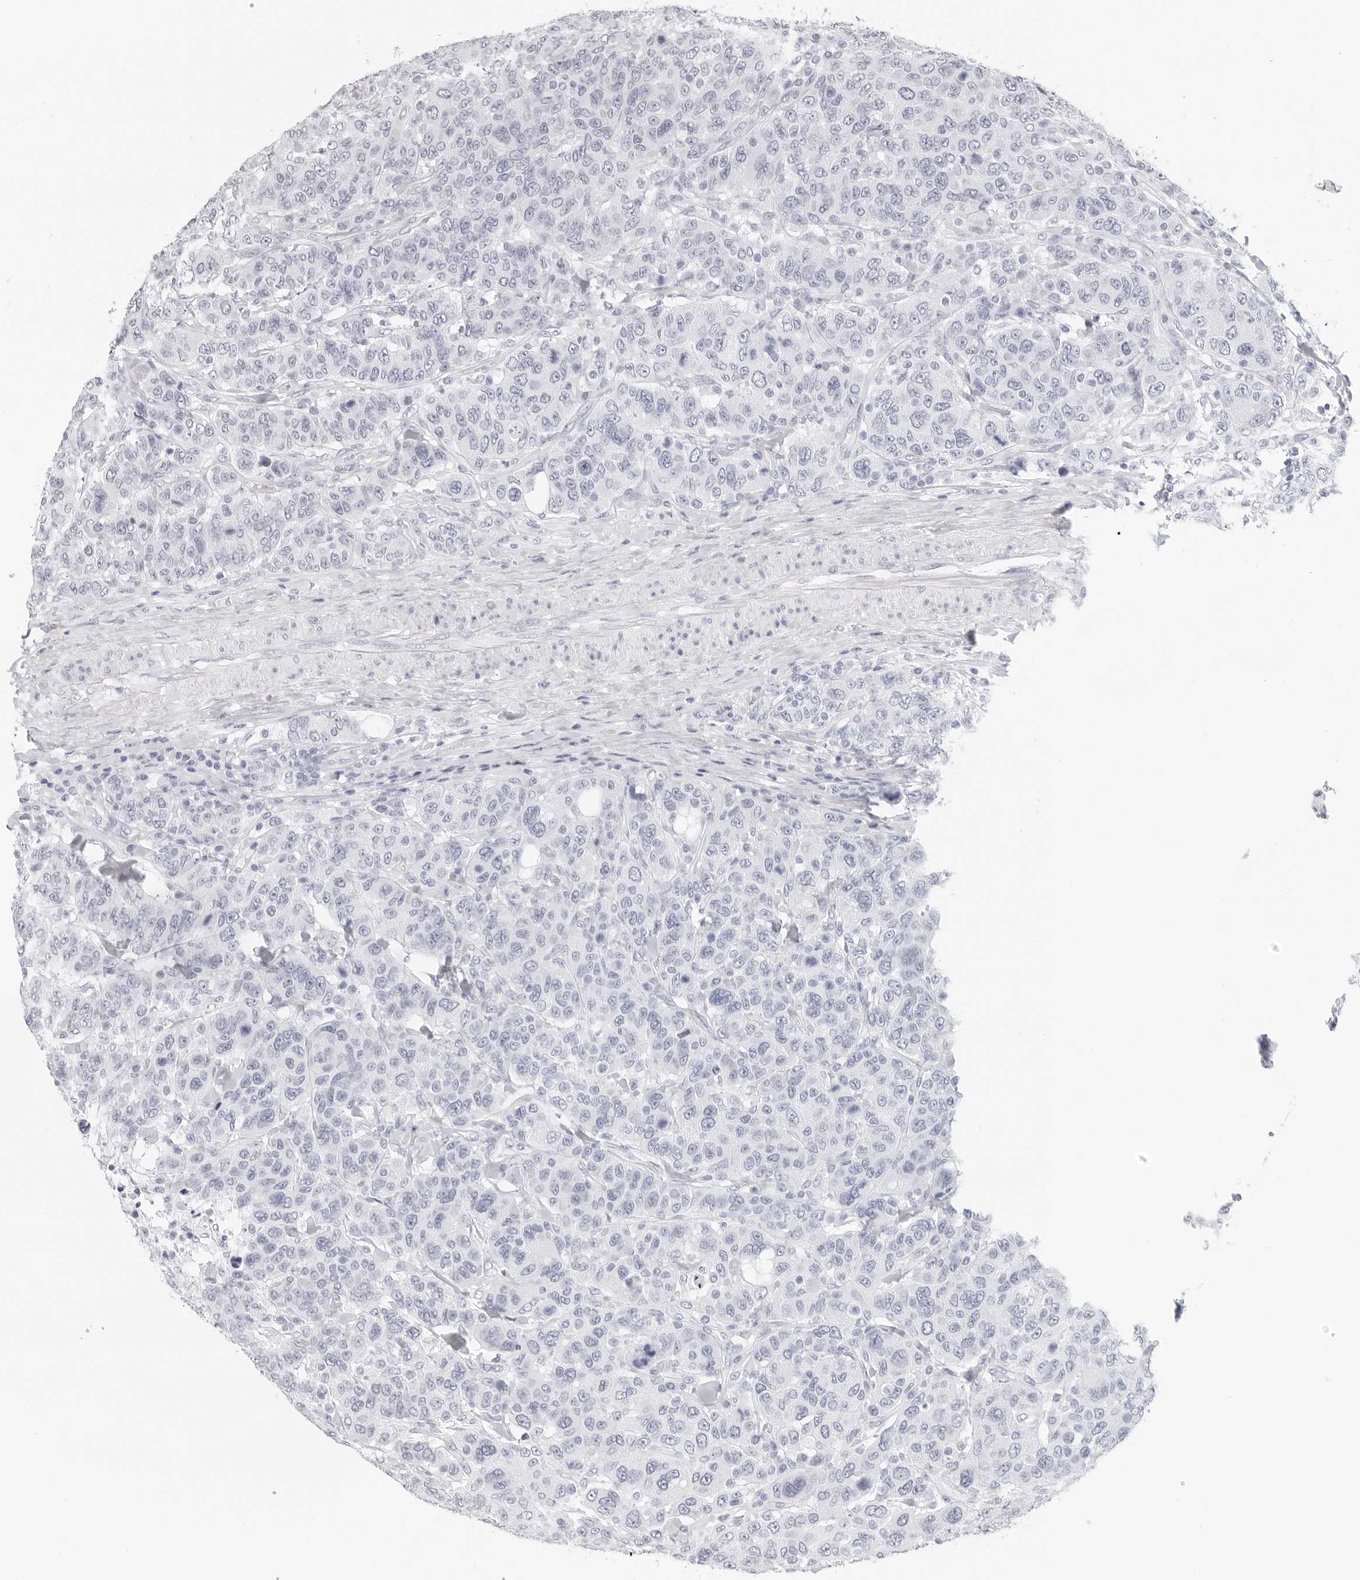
{"staining": {"intensity": "negative", "quantity": "none", "location": "none"}, "tissue": "breast cancer", "cell_type": "Tumor cells", "image_type": "cancer", "snomed": [{"axis": "morphology", "description": "Duct carcinoma"}, {"axis": "topography", "description": "Breast"}], "caption": "Immunohistochemistry of human infiltrating ductal carcinoma (breast) shows no positivity in tumor cells.", "gene": "AGMAT", "patient": {"sex": "female", "age": 37}}